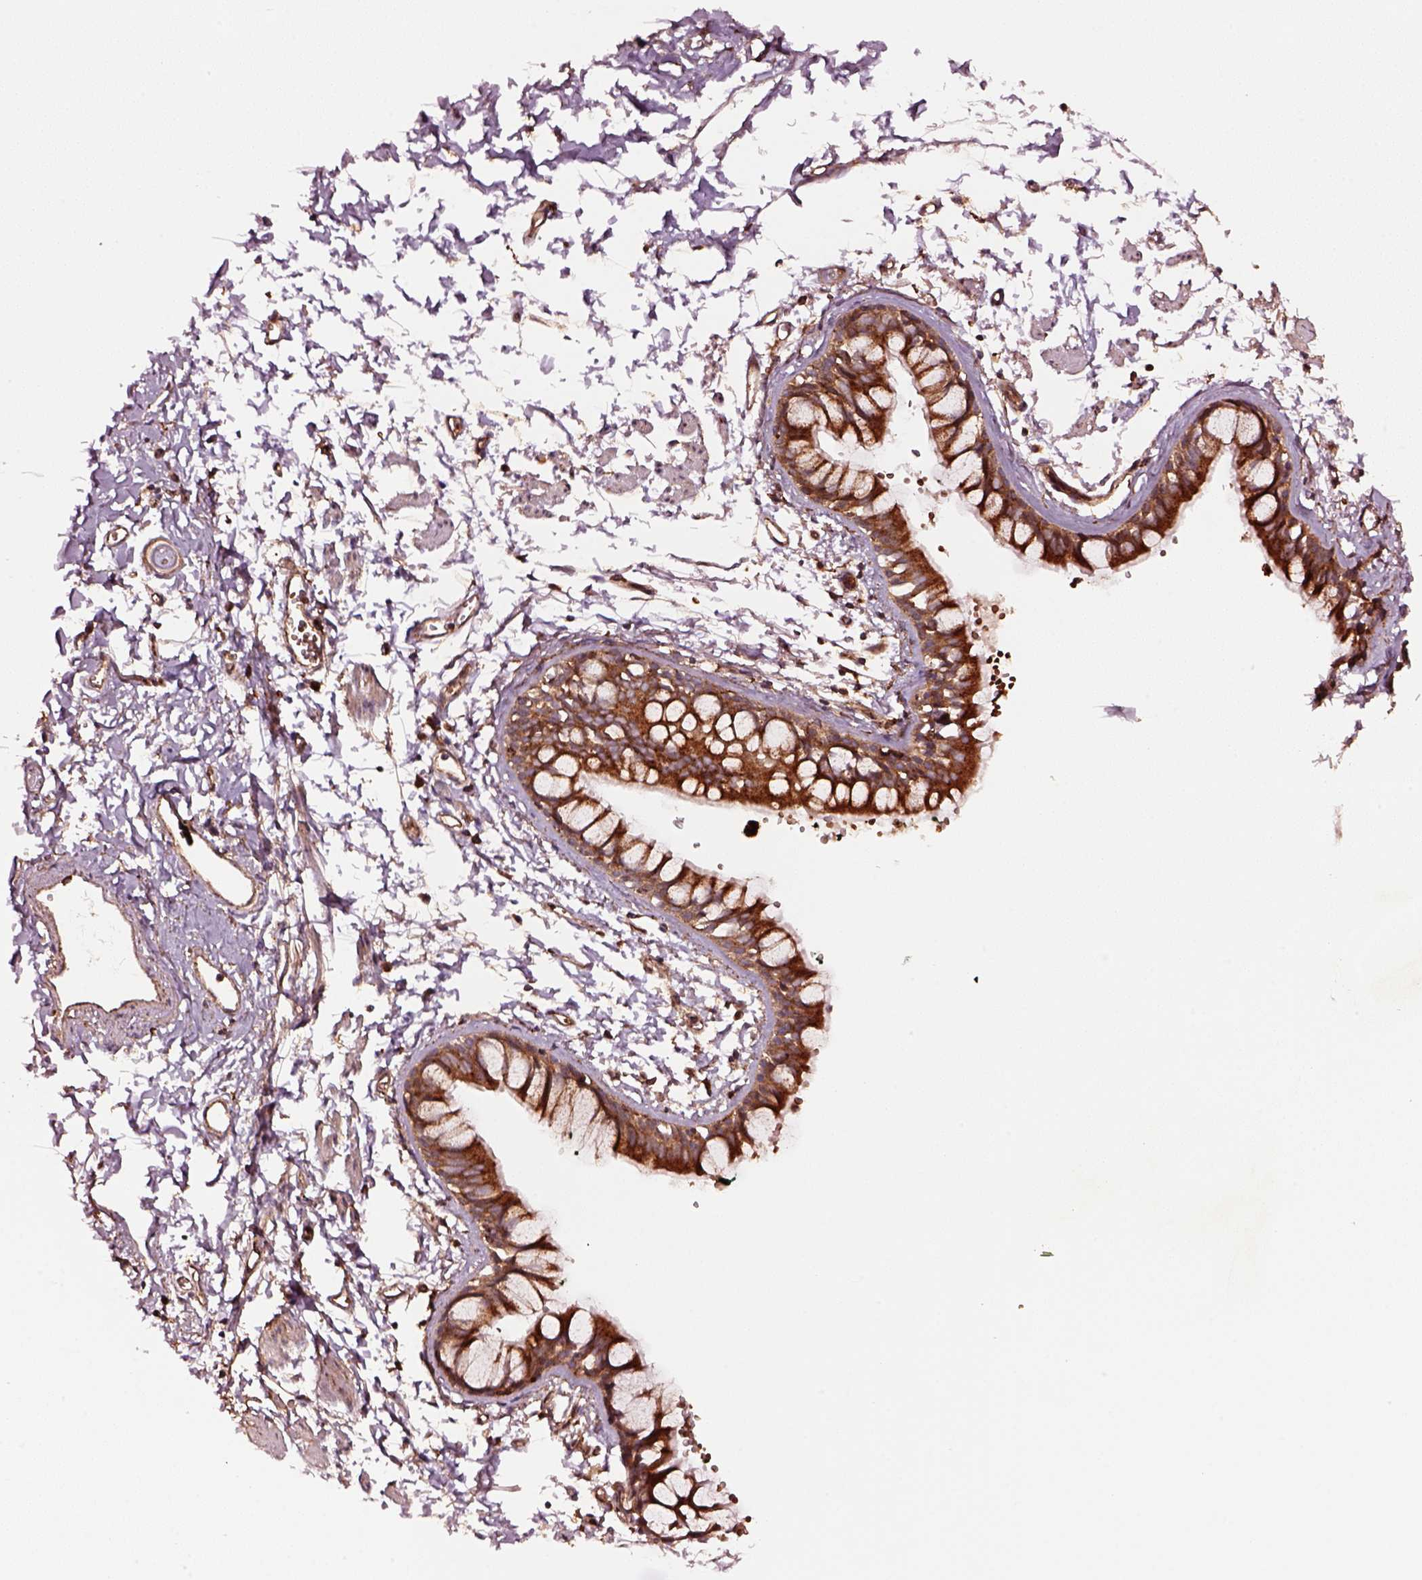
{"staining": {"intensity": "strong", "quantity": ">75%", "location": "cytoplasmic/membranous"}, "tissue": "bronchus", "cell_type": "Respiratory epithelial cells", "image_type": "normal", "snomed": [{"axis": "morphology", "description": "Normal tissue, NOS"}, {"axis": "topography", "description": "Cartilage tissue"}, {"axis": "topography", "description": "Bronchus"}], "caption": "This histopathology image demonstrates normal bronchus stained with IHC to label a protein in brown. The cytoplasmic/membranous of respiratory epithelial cells show strong positivity for the protein. Nuclei are counter-stained blue.", "gene": "WASHC2A", "patient": {"sex": "female", "age": 59}}